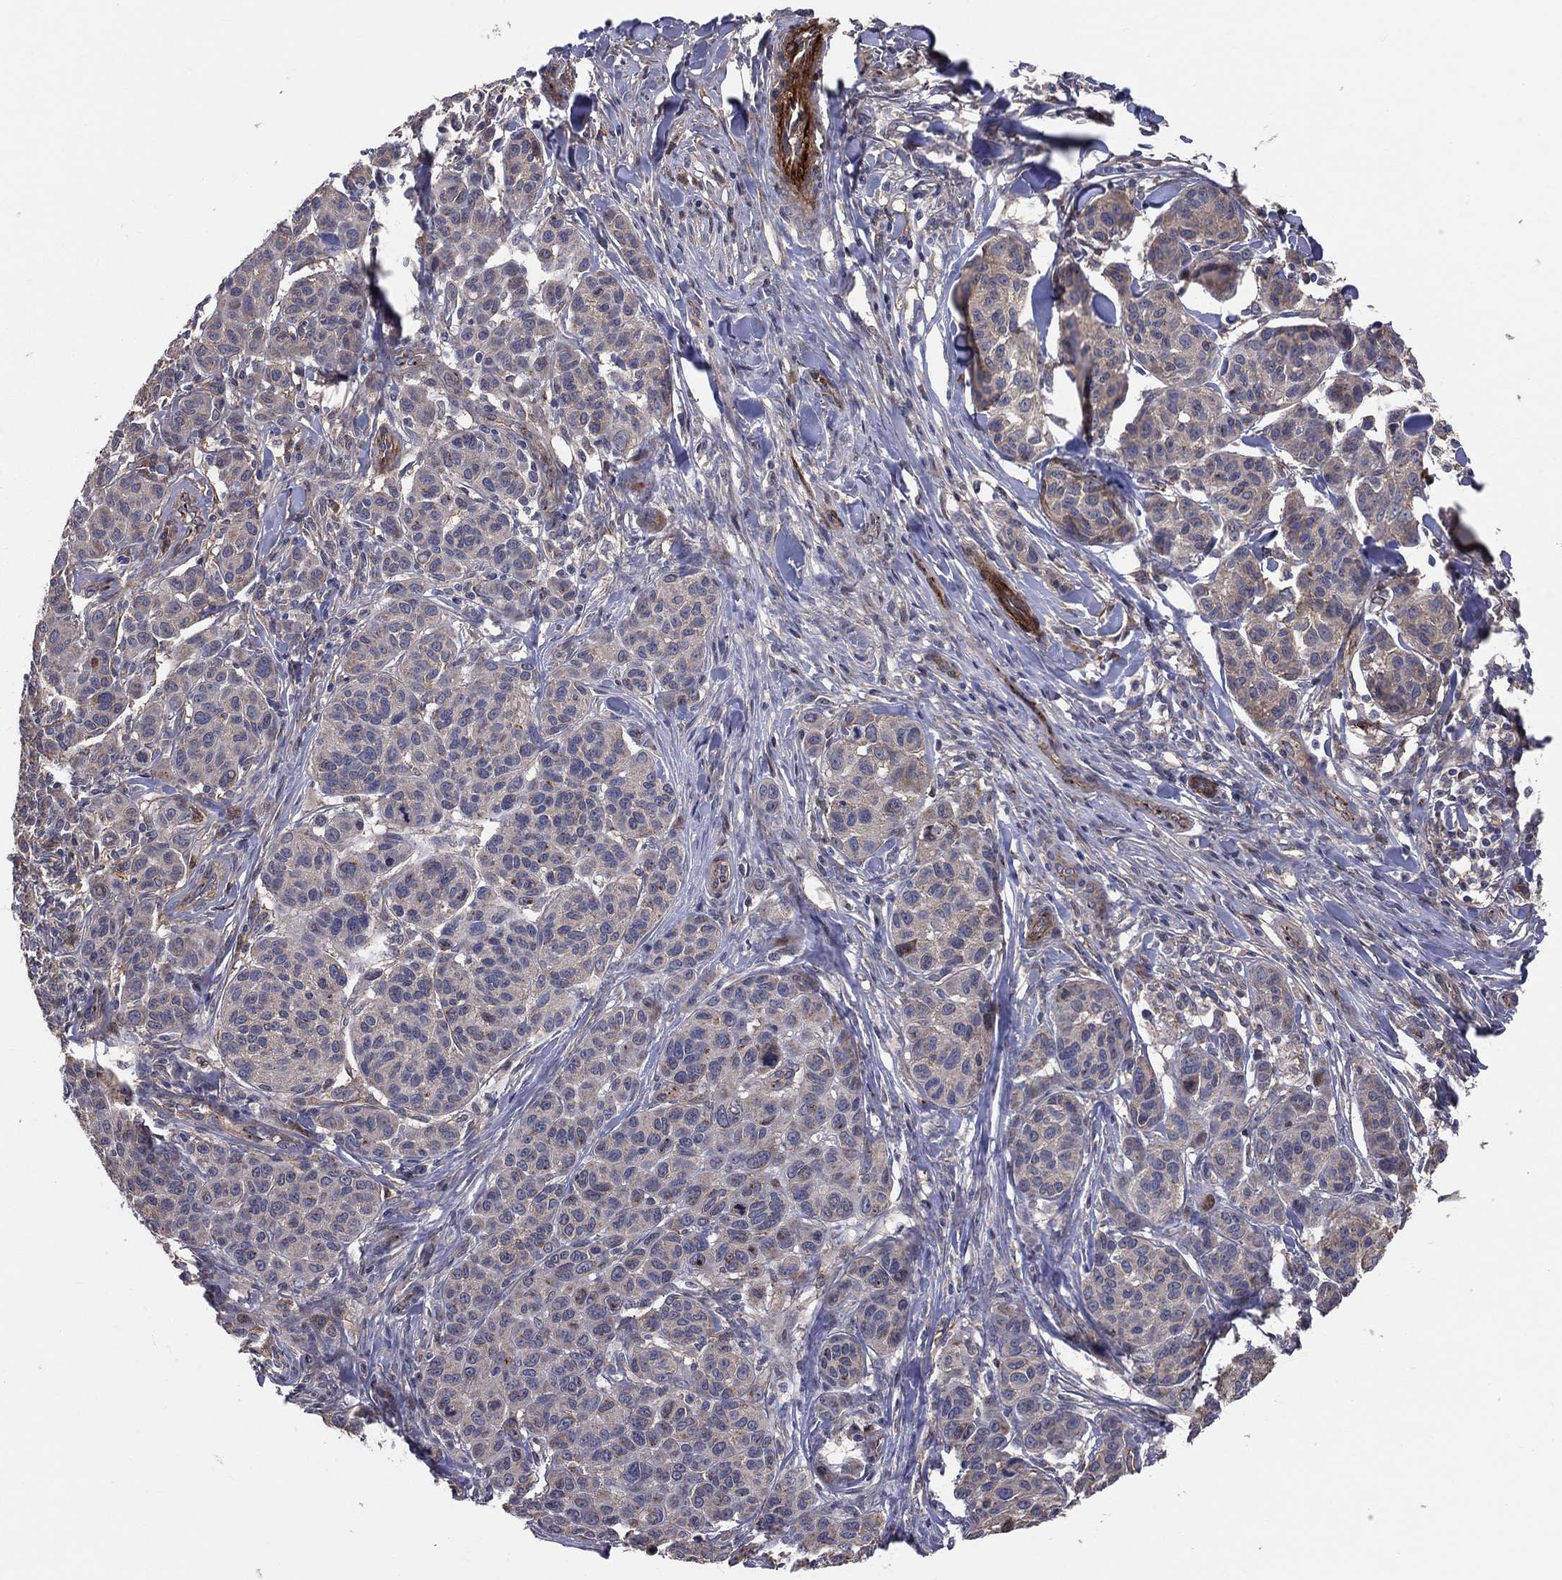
{"staining": {"intensity": "moderate", "quantity": "<25%", "location": "cytoplasmic/membranous"}, "tissue": "melanoma", "cell_type": "Tumor cells", "image_type": "cancer", "snomed": [{"axis": "morphology", "description": "Malignant melanoma, NOS"}, {"axis": "topography", "description": "Skin"}], "caption": "An IHC image of tumor tissue is shown. Protein staining in brown highlights moderate cytoplasmic/membranous positivity in malignant melanoma within tumor cells. Using DAB (3,3'-diaminobenzidine) (brown) and hematoxylin (blue) stains, captured at high magnification using brightfield microscopy.", "gene": "ENTPD1", "patient": {"sex": "male", "age": 79}}